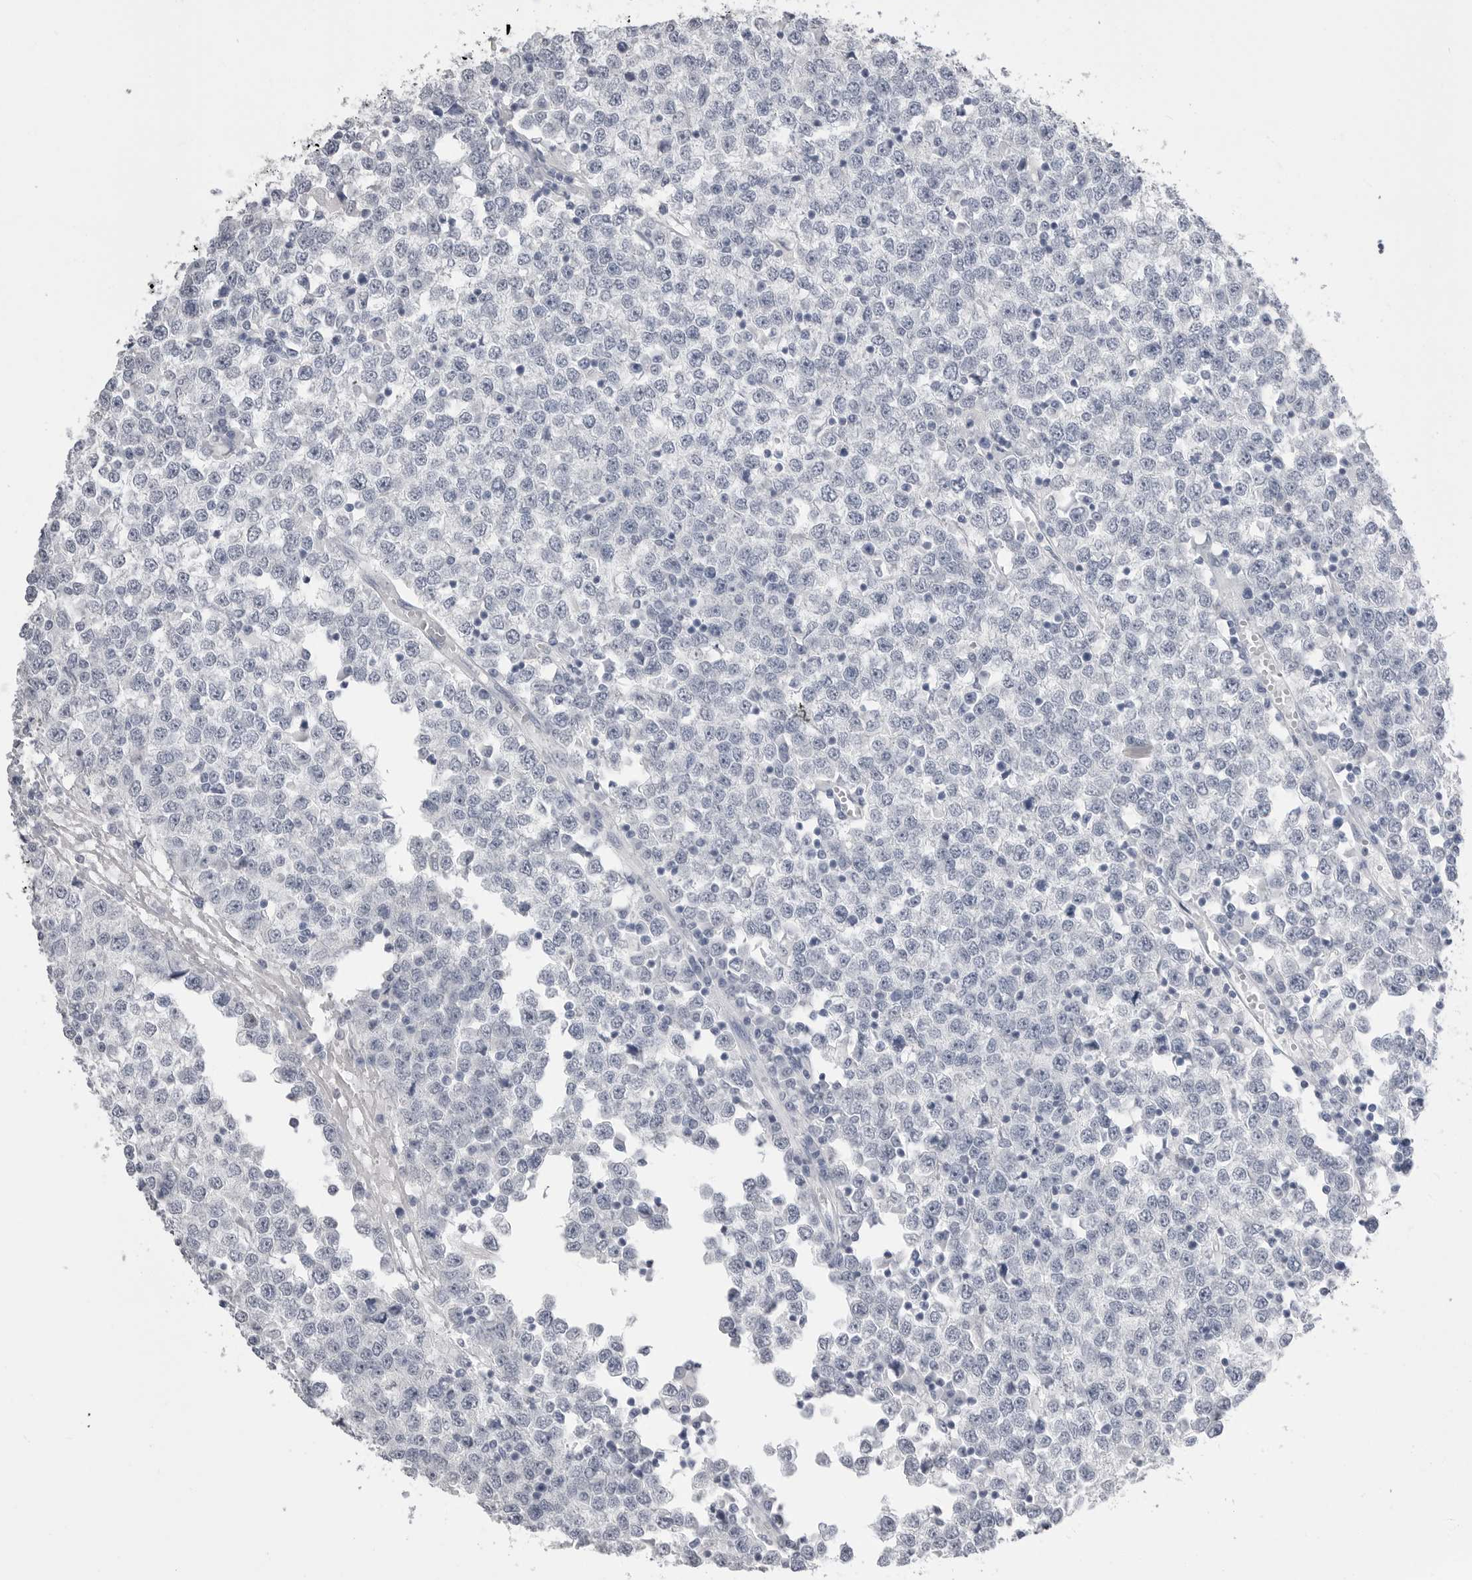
{"staining": {"intensity": "negative", "quantity": "none", "location": "none"}, "tissue": "testis cancer", "cell_type": "Tumor cells", "image_type": "cancer", "snomed": [{"axis": "morphology", "description": "Seminoma, NOS"}, {"axis": "topography", "description": "Testis"}], "caption": "Immunohistochemistry image of human testis cancer stained for a protein (brown), which displays no positivity in tumor cells.", "gene": "CPB1", "patient": {"sex": "male", "age": 65}}